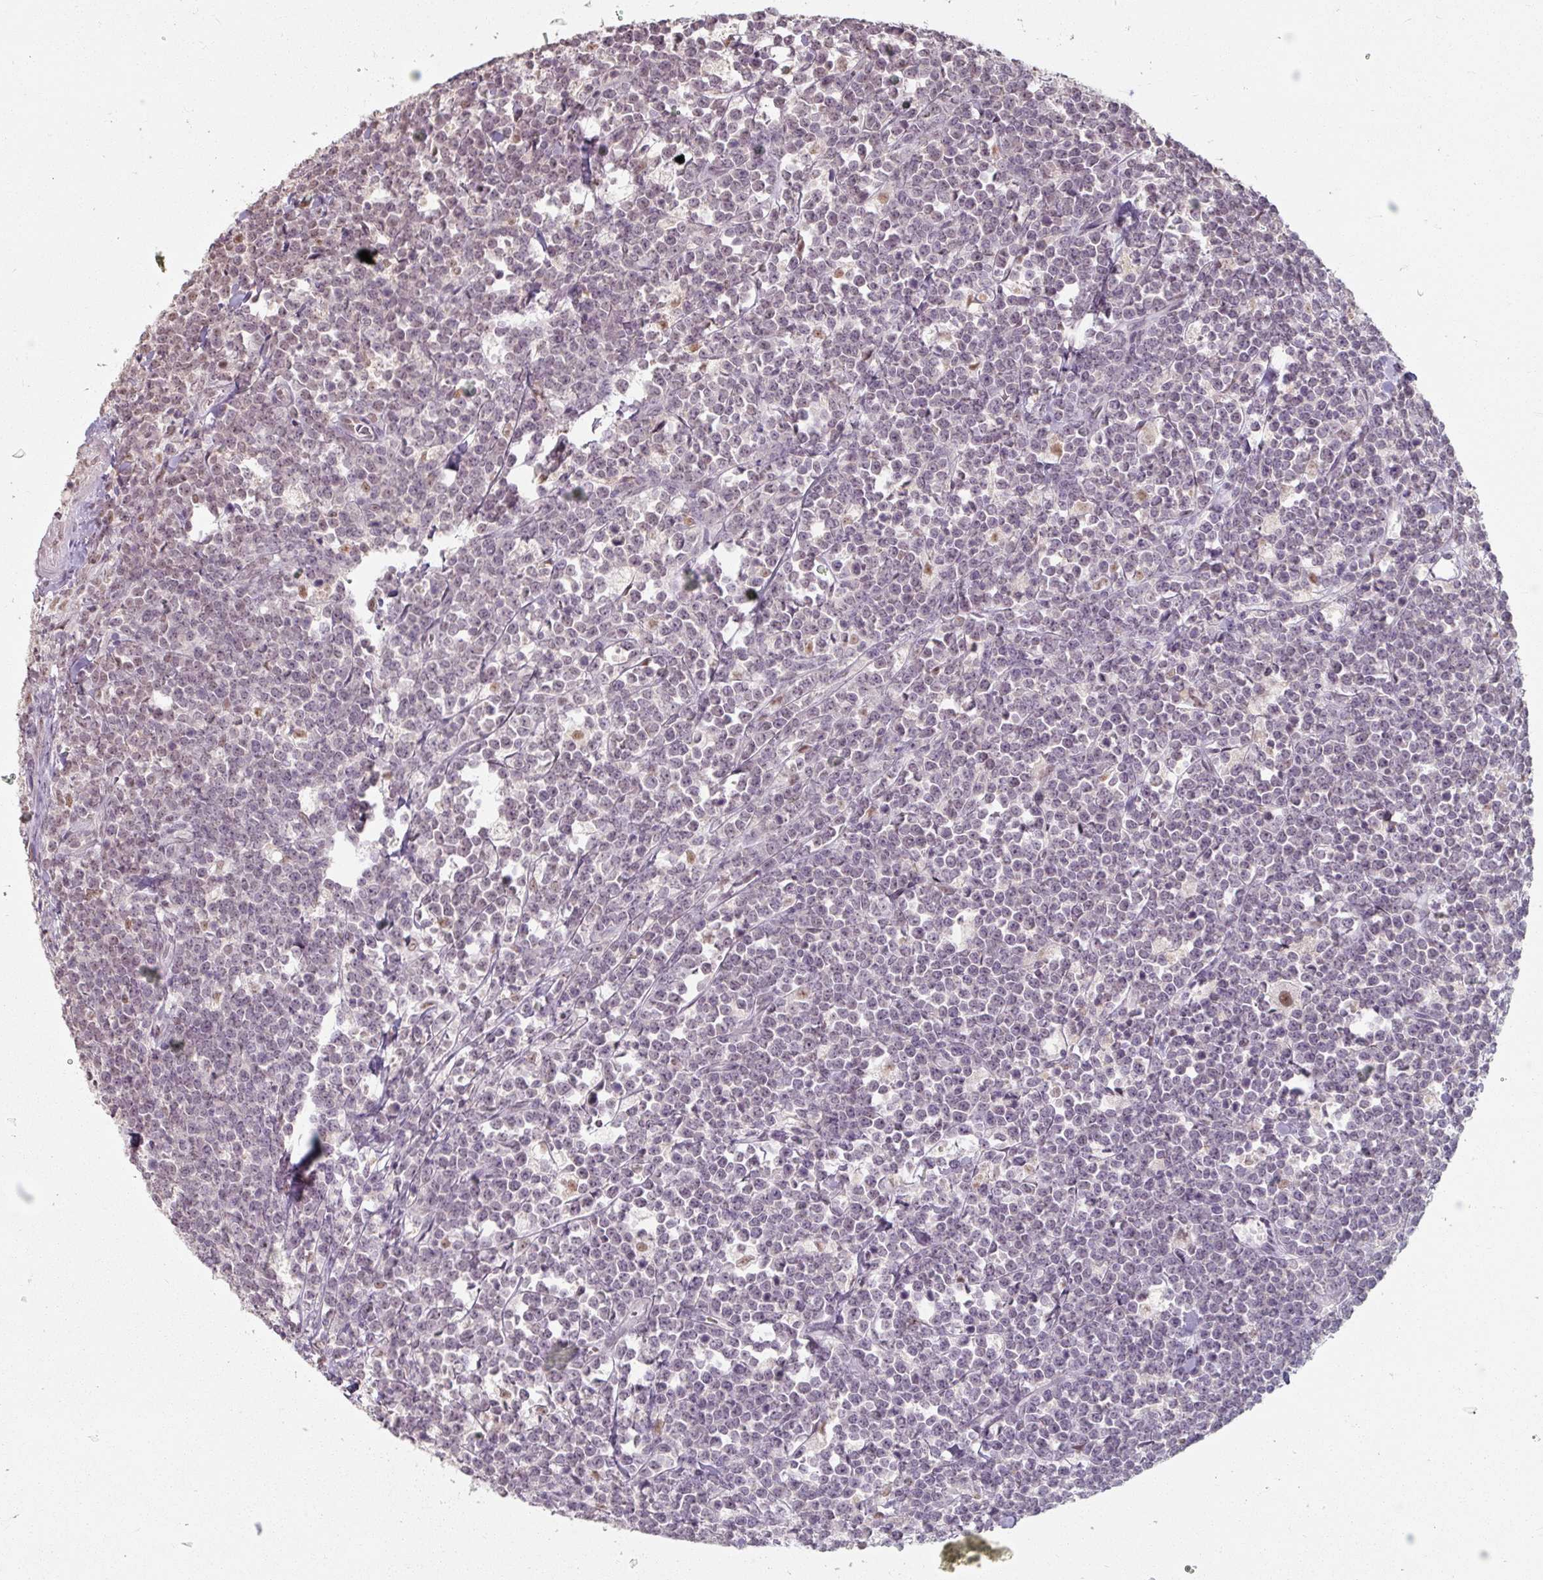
{"staining": {"intensity": "negative", "quantity": "none", "location": "none"}, "tissue": "lymphoma", "cell_type": "Tumor cells", "image_type": "cancer", "snomed": [{"axis": "morphology", "description": "Malignant lymphoma, non-Hodgkin's type, High grade"}, {"axis": "topography", "description": "Small intestine"}, {"axis": "topography", "description": "Colon"}], "caption": "Tumor cells show no significant staining in high-grade malignant lymphoma, non-Hodgkin's type.", "gene": "ZFTRAF1", "patient": {"sex": "male", "age": 8}}